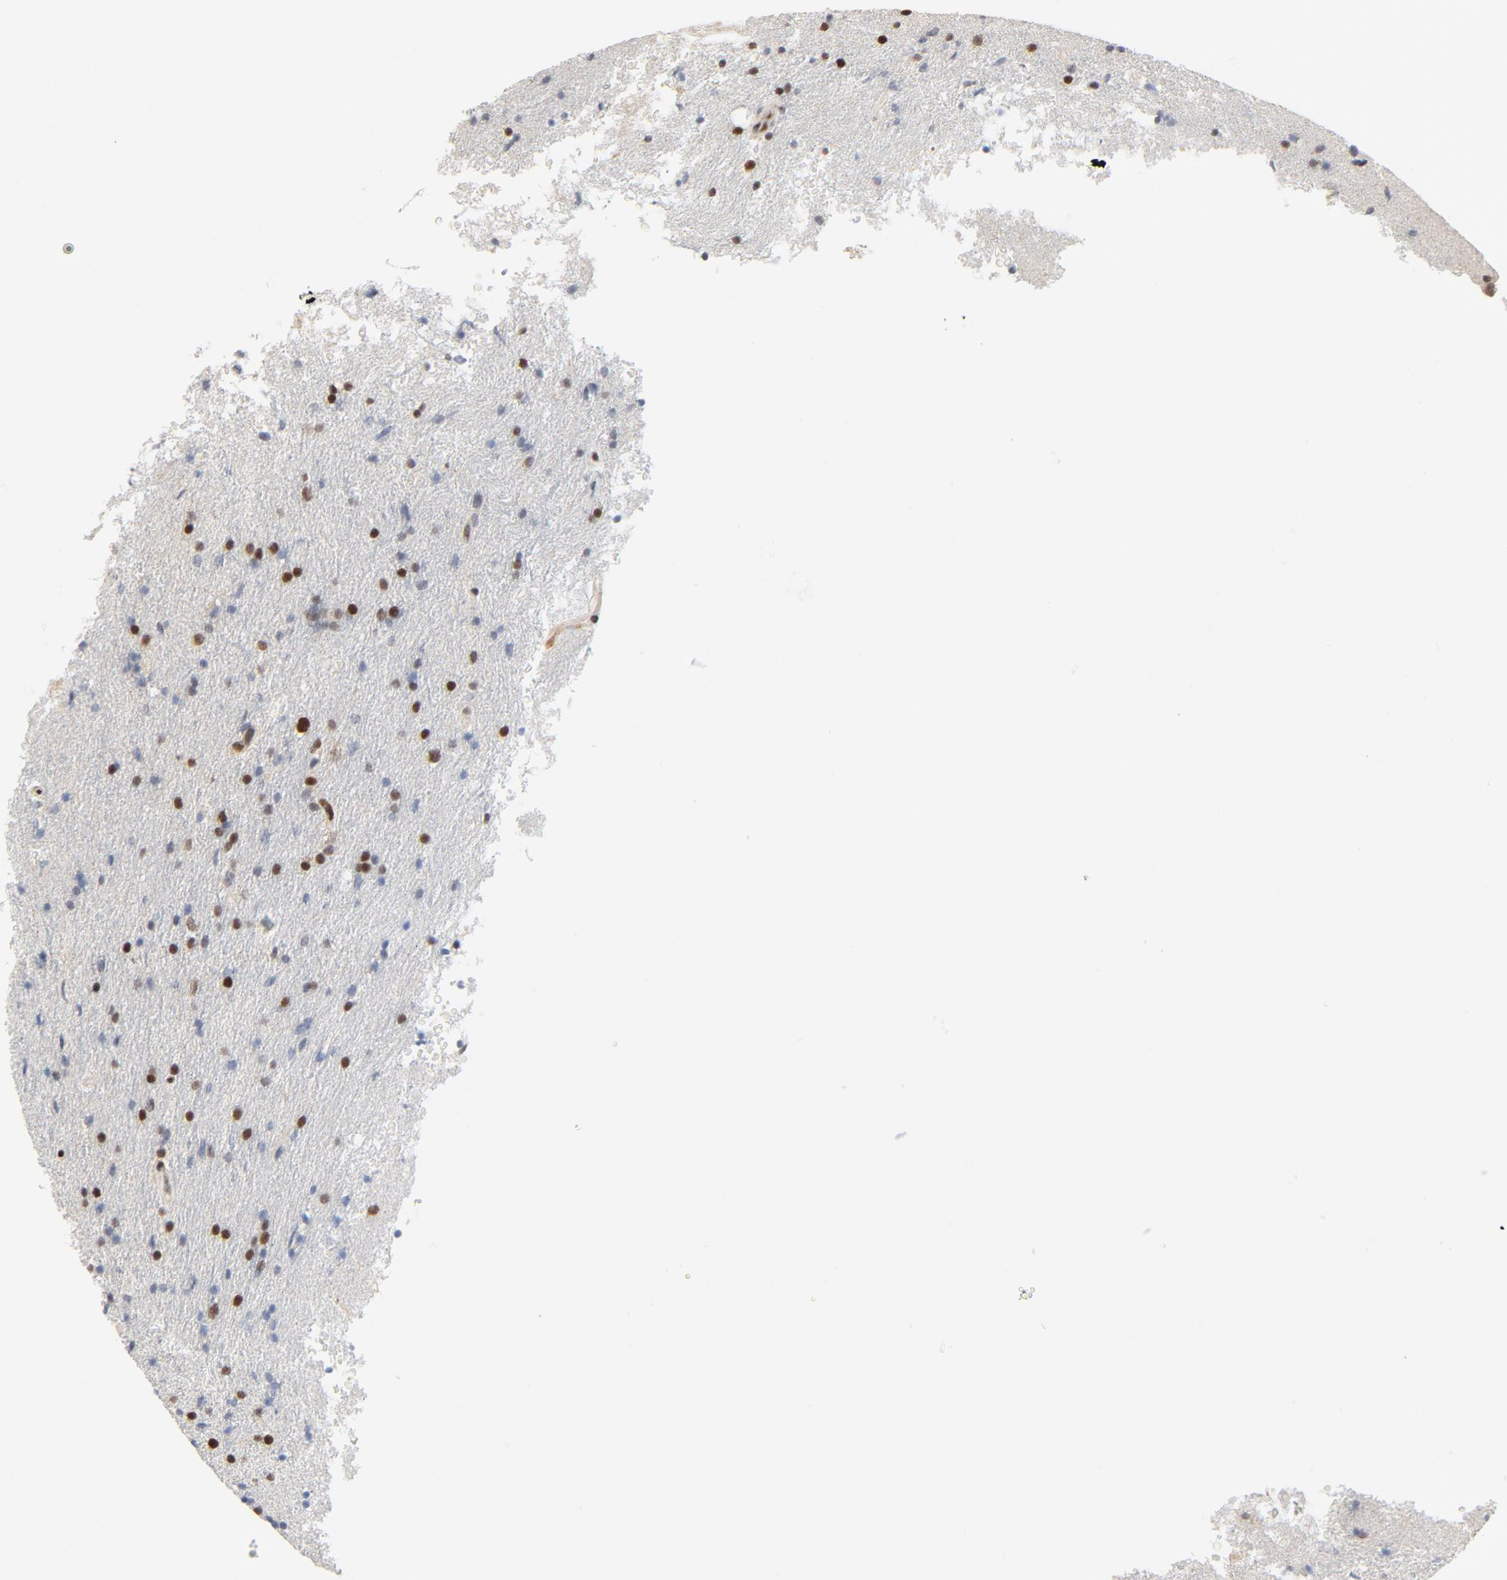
{"staining": {"intensity": "moderate", "quantity": ">75%", "location": "nuclear"}, "tissue": "glioma", "cell_type": "Tumor cells", "image_type": "cancer", "snomed": [{"axis": "morphology", "description": "Glioma, malignant, High grade"}, {"axis": "topography", "description": "Brain"}], "caption": "Protein staining exhibits moderate nuclear expression in about >75% of tumor cells in glioma.", "gene": "GTF2I", "patient": {"sex": "male", "age": 33}}